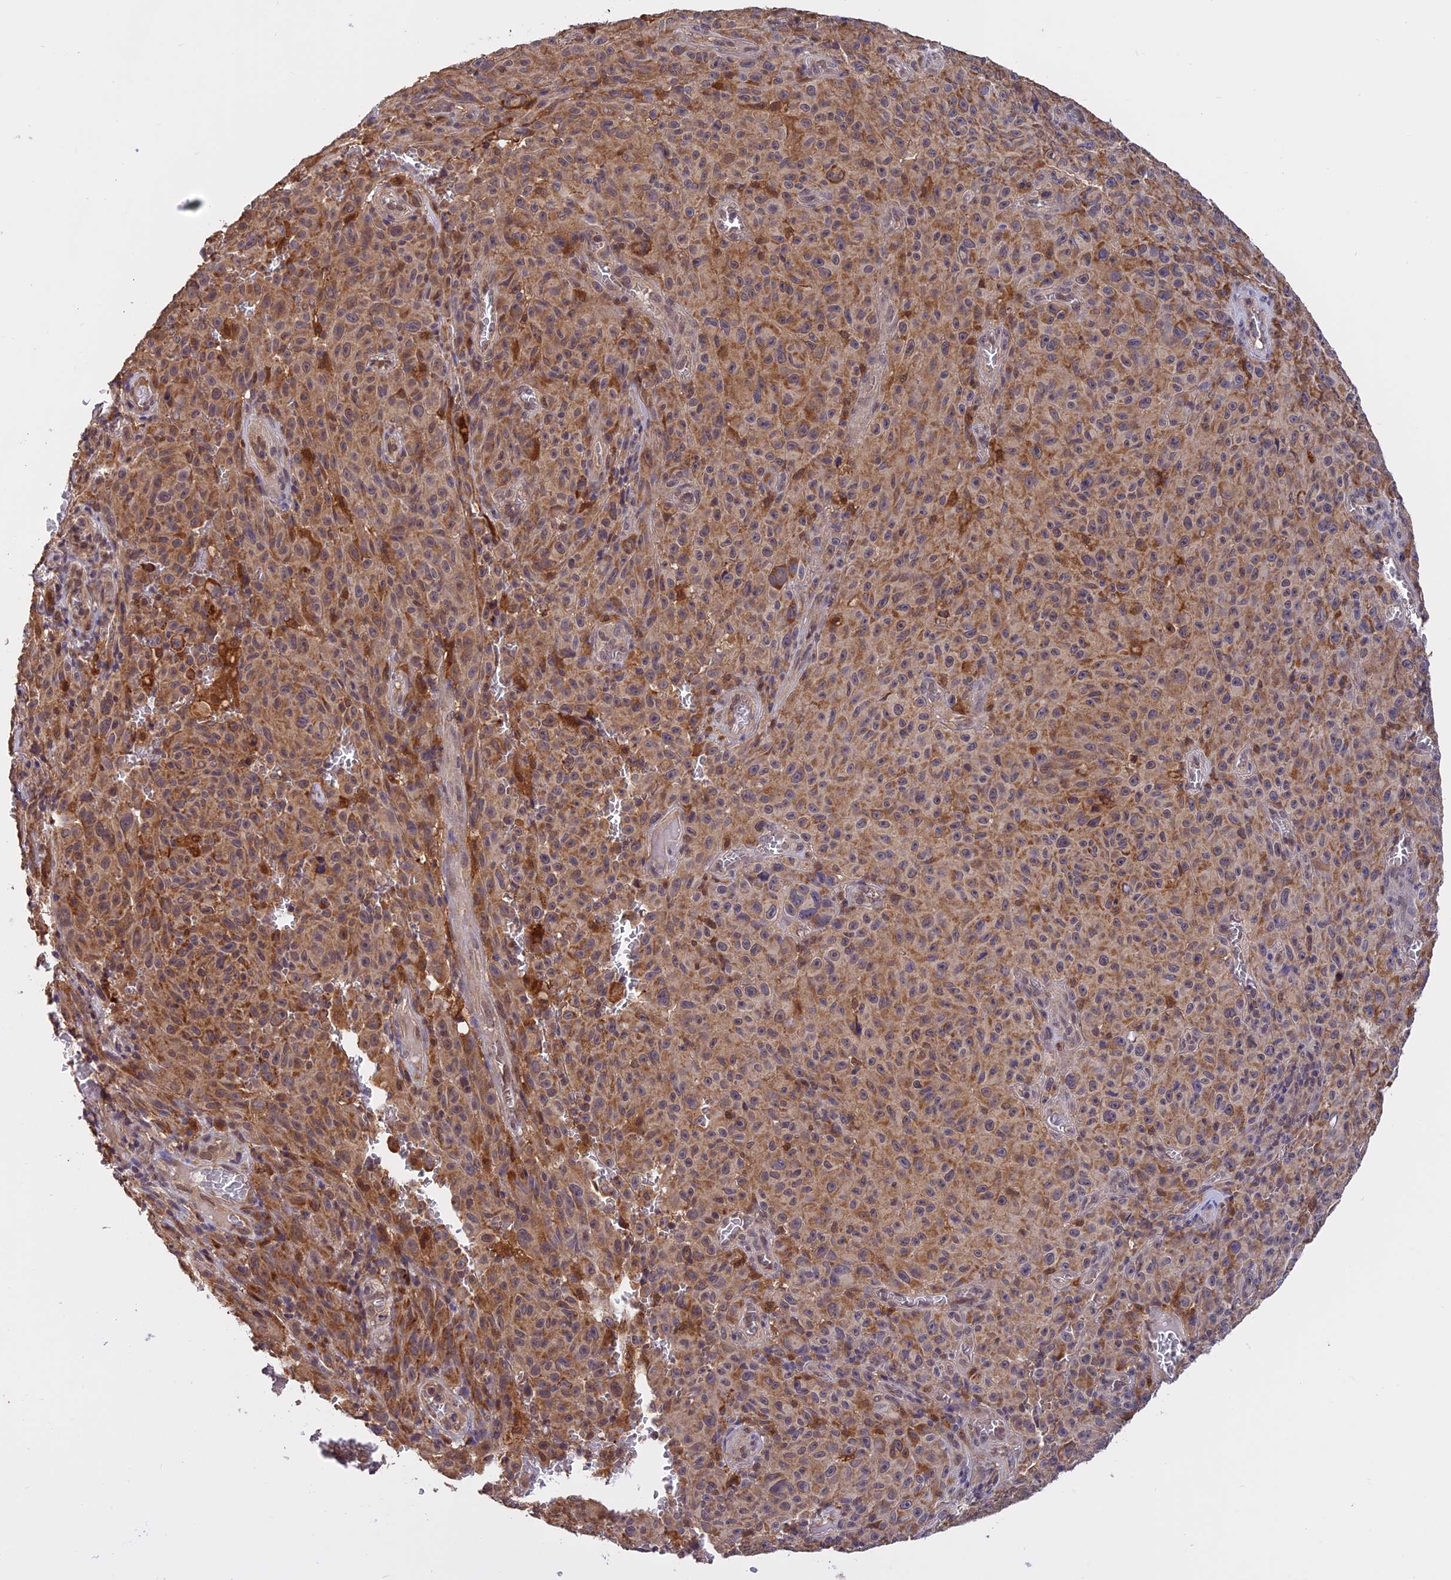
{"staining": {"intensity": "moderate", "quantity": "25%-75%", "location": "cytoplasmic/membranous"}, "tissue": "melanoma", "cell_type": "Tumor cells", "image_type": "cancer", "snomed": [{"axis": "morphology", "description": "Malignant melanoma, NOS"}, {"axis": "topography", "description": "Skin"}], "caption": "IHC of human melanoma displays medium levels of moderate cytoplasmic/membranous staining in about 25%-75% of tumor cells. (Brightfield microscopy of DAB IHC at high magnification).", "gene": "MNS1", "patient": {"sex": "female", "age": 82}}